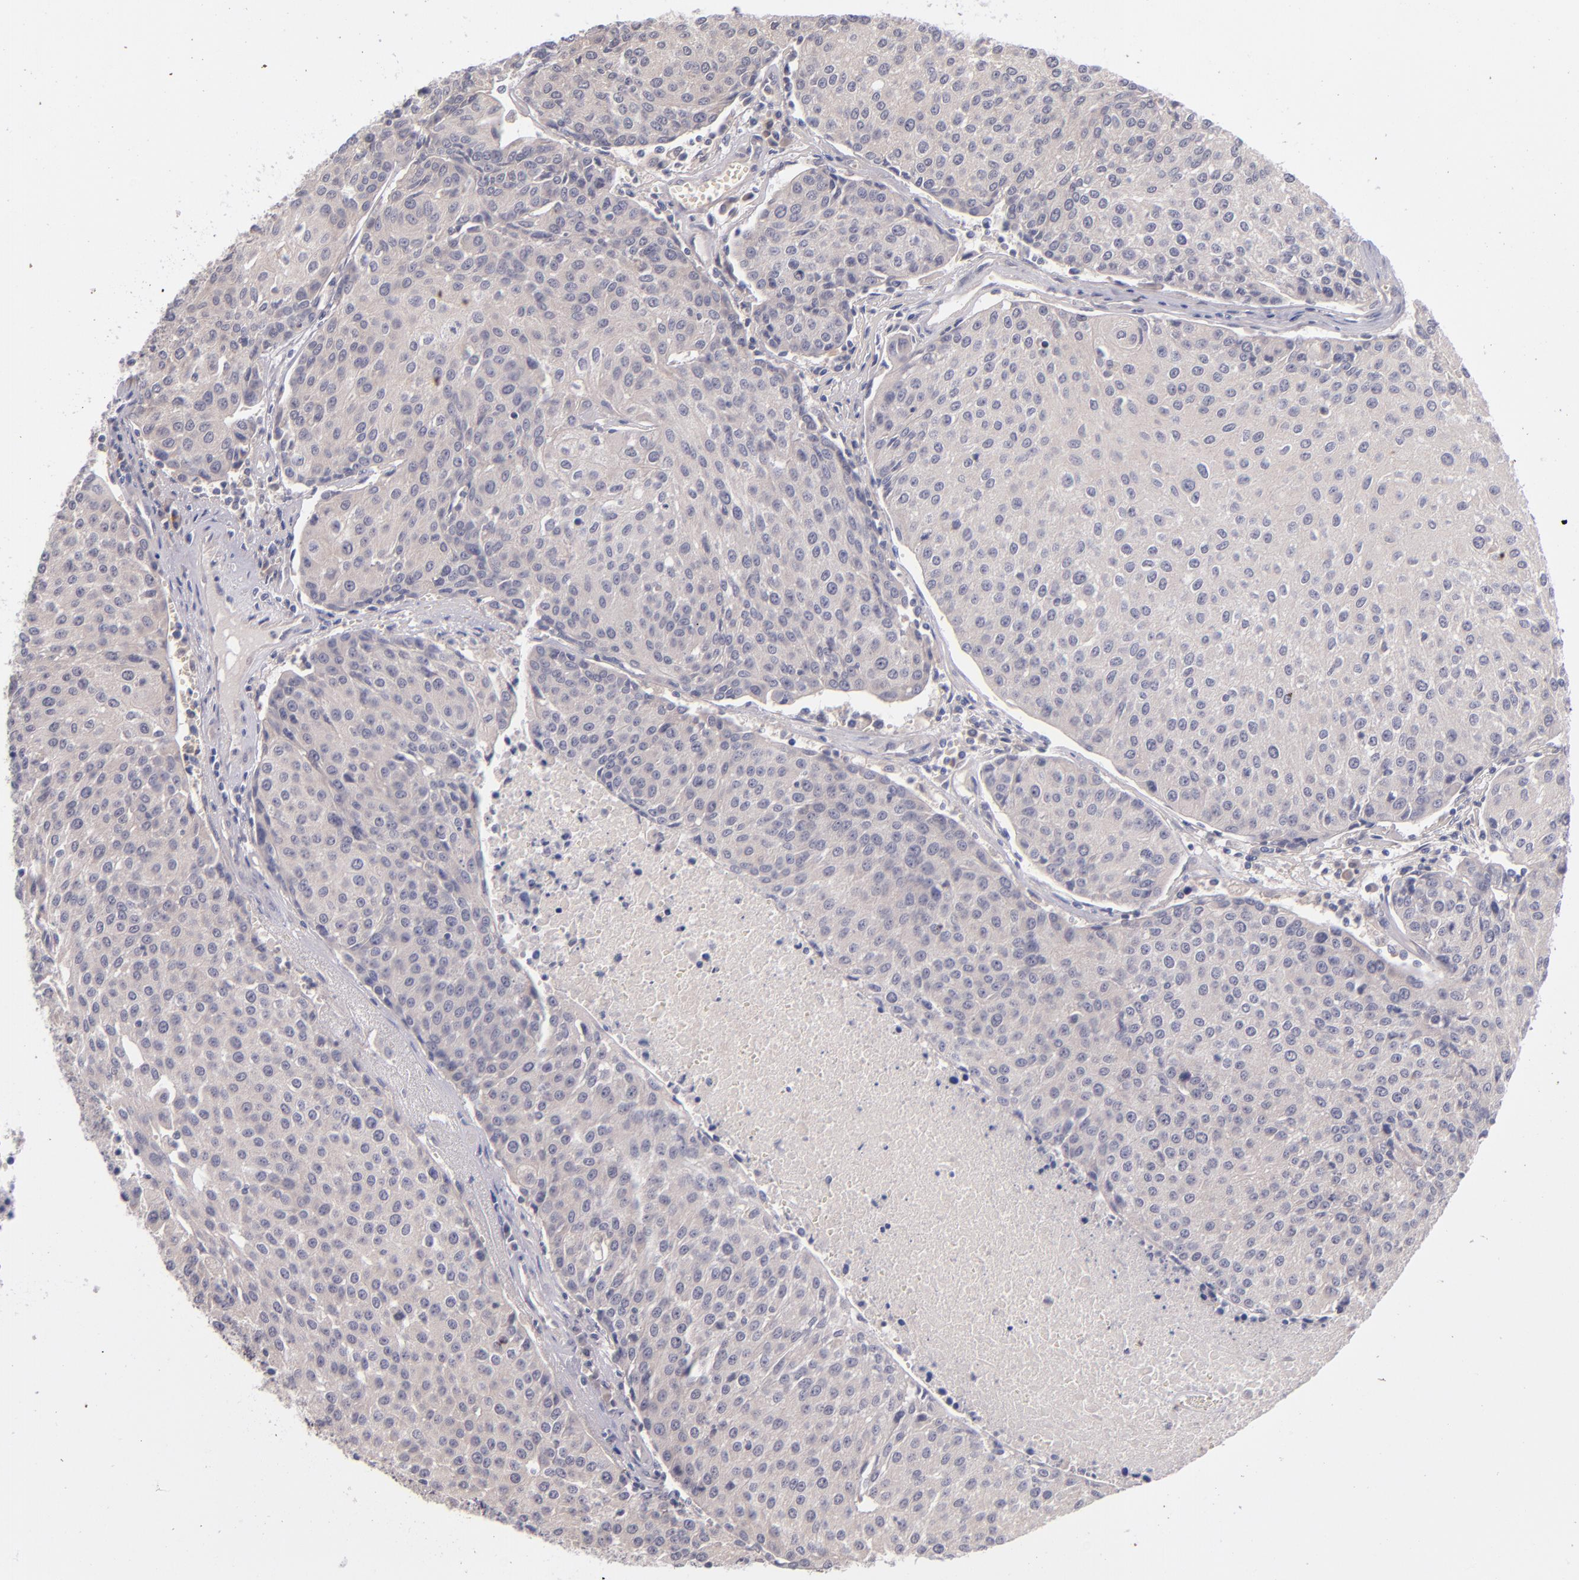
{"staining": {"intensity": "negative", "quantity": "none", "location": "none"}, "tissue": "urothelial cancer", "cell_type": "Tumor cells", "image_type": "cancer", "snomed": [{"axis": "morphology", "description": "Urothelial carcinoma, High grade"}, {"axis": "topography", "description": "Urinary bladder"}], "caption": "Urothelial carcinoma (high-grade) stained for a protein using immunohistochemistry exhibits no staining tumor cells.", "gene": "TSC2", "patient": {"sex": "female", "age": 85}}